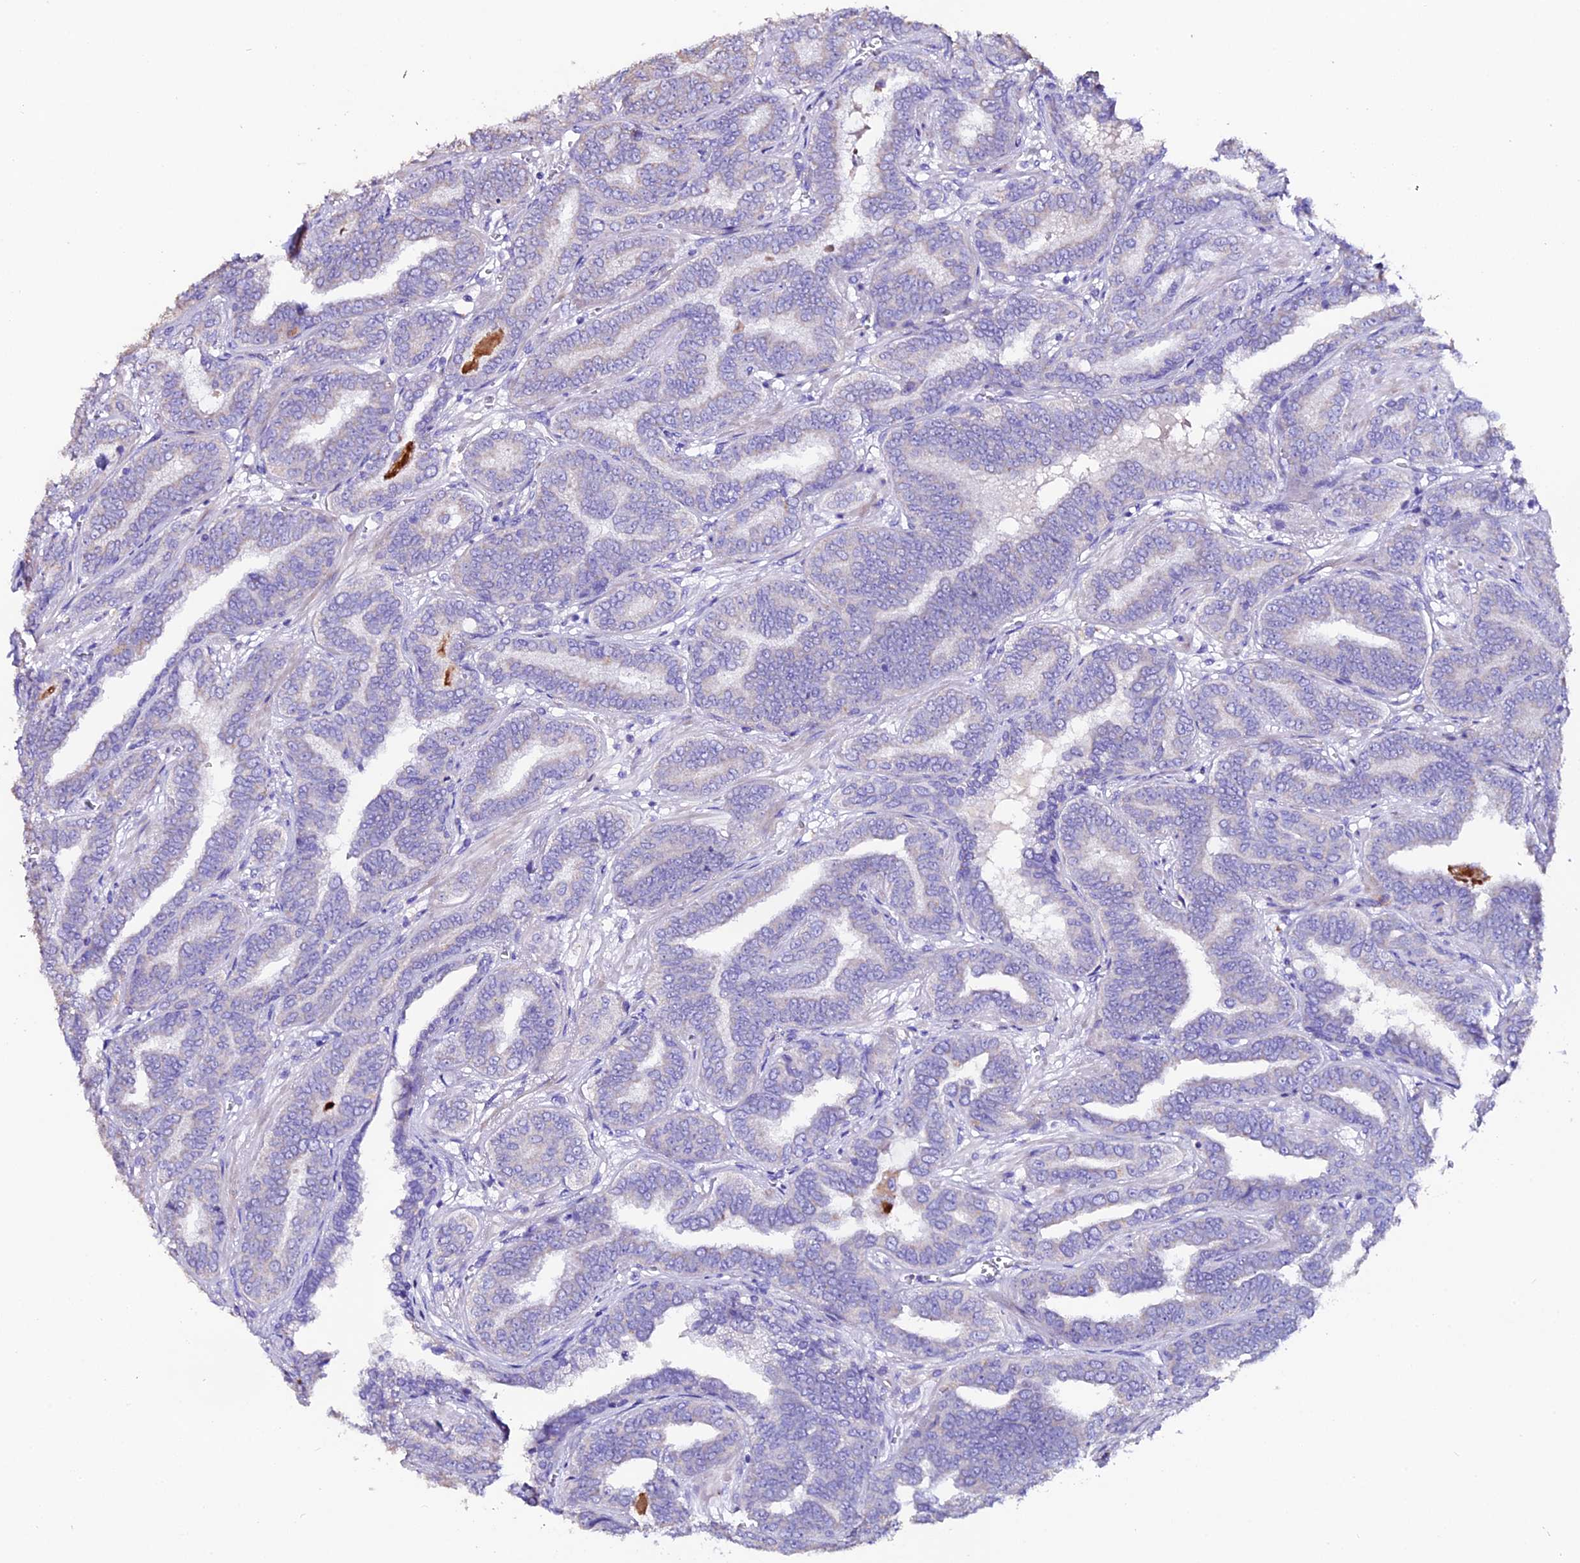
{"staining": {"intensity": "negative", "quantity": "none", "location": "none"}, "tissue": "prostate cancer", "cell_type": "Tumor cells", "image_type": "cancer", "snomed": [{"axis": "morphology", "description": "Adenocarcinoma, High grade"}, {"axis": "topography", "description": "Prostate"}], "caption": "The micrograph displays no staining of tumor cells in adenocarcinoma (high-grade) (prostate).", "gene": "FBXW9", "patient": {"sex": "male", "age": 67}}